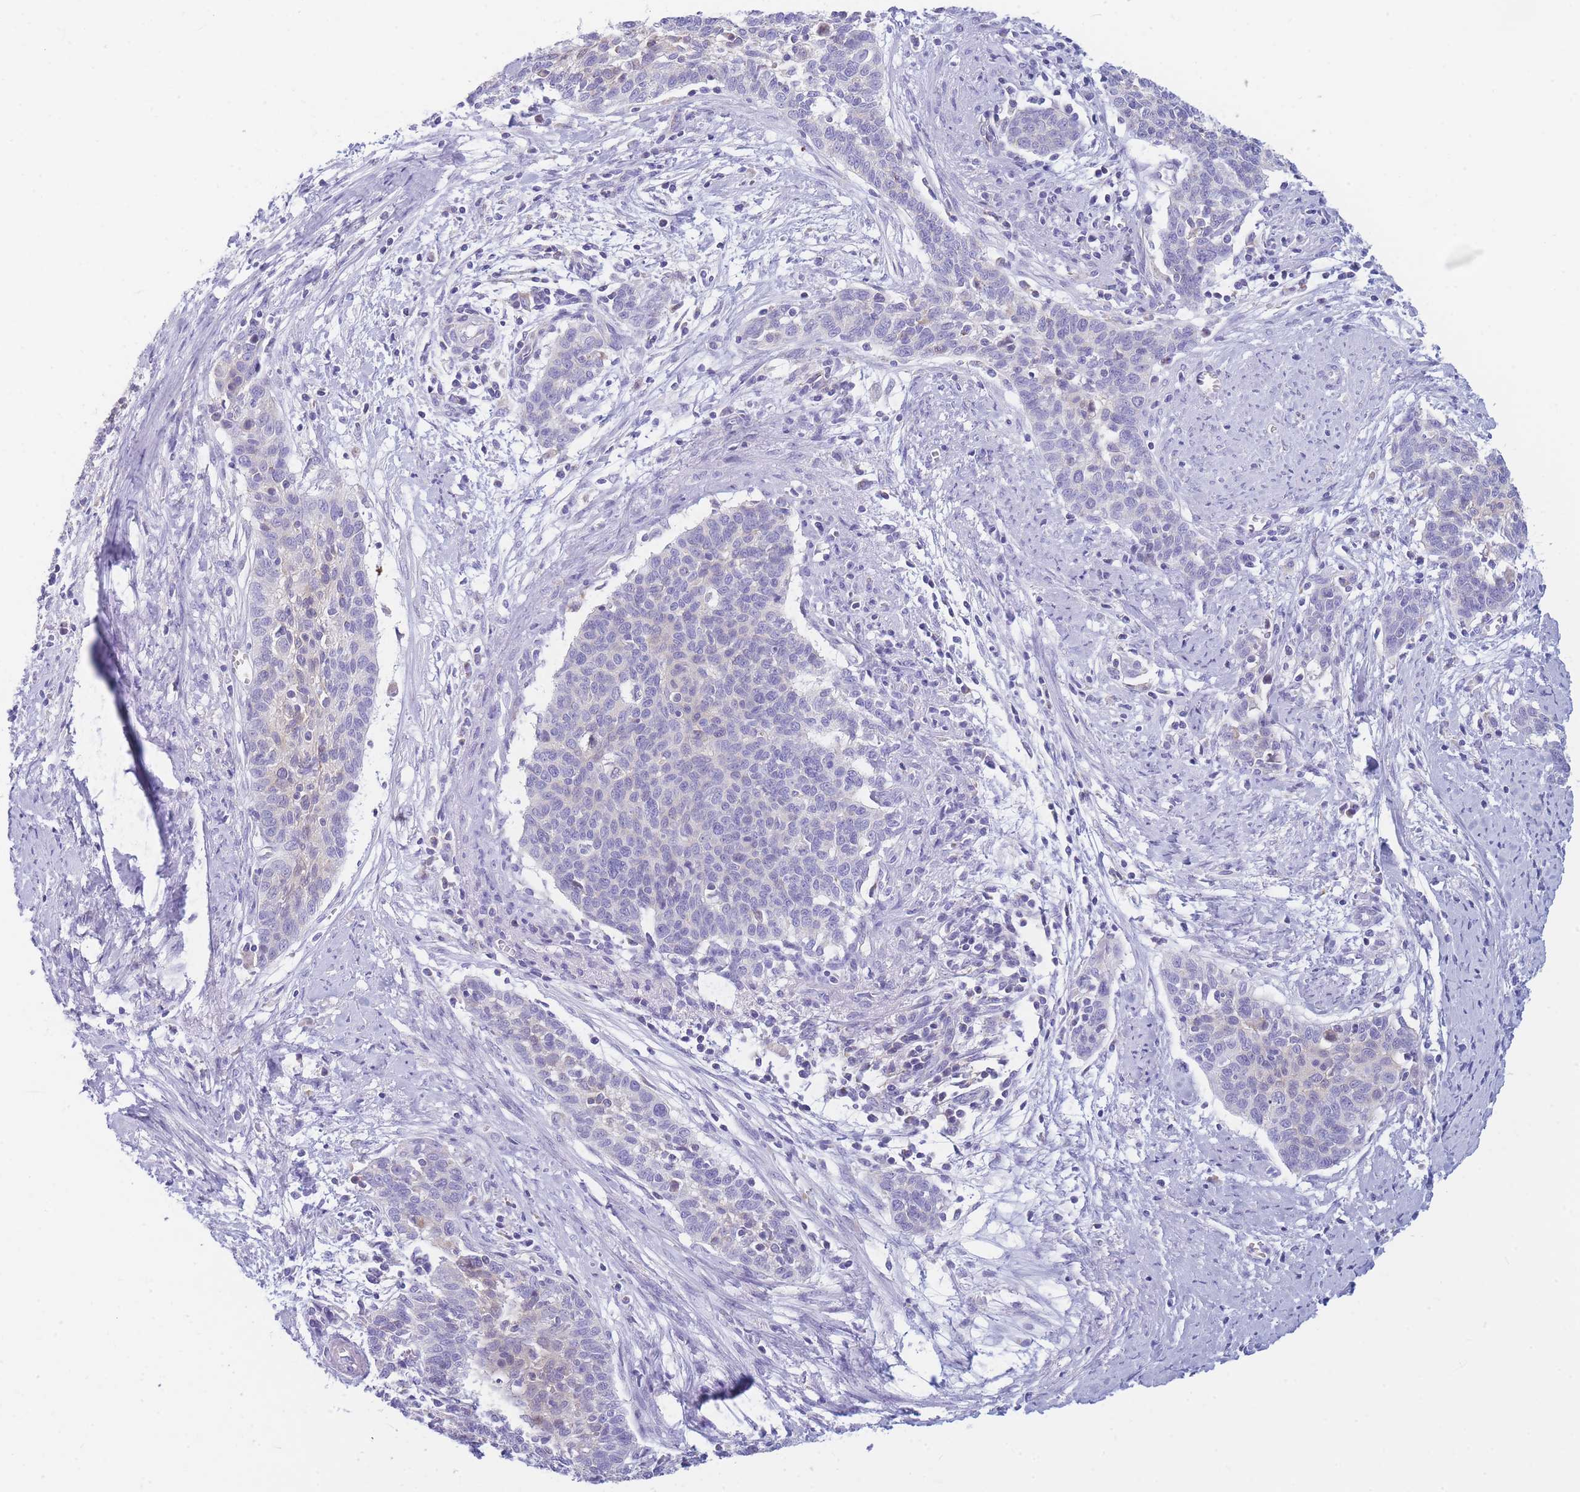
{"staining": {"intensity": "negative", "quantity": "none", "location": "none"}, "tissue": "cervical cancer", "cell_type": "Tumor cells", "image_type": "cancer", "snomed": [{"axis": "morphology", "description": "Squamous cell carcinoma, NOS"}, {"axis": "topography", "description": "Cervix"}], "caption": "Immunohistochemistry (IHC) histopathology image of neoplastic tissue: human cervical squamous cell carcinoma stained with DAB (3,3'-diaminobenzidine) reveals no significant protein expression in tumor cells.", "gene": "DHRS11", "patient": {"sex": "female", "age": 39}}